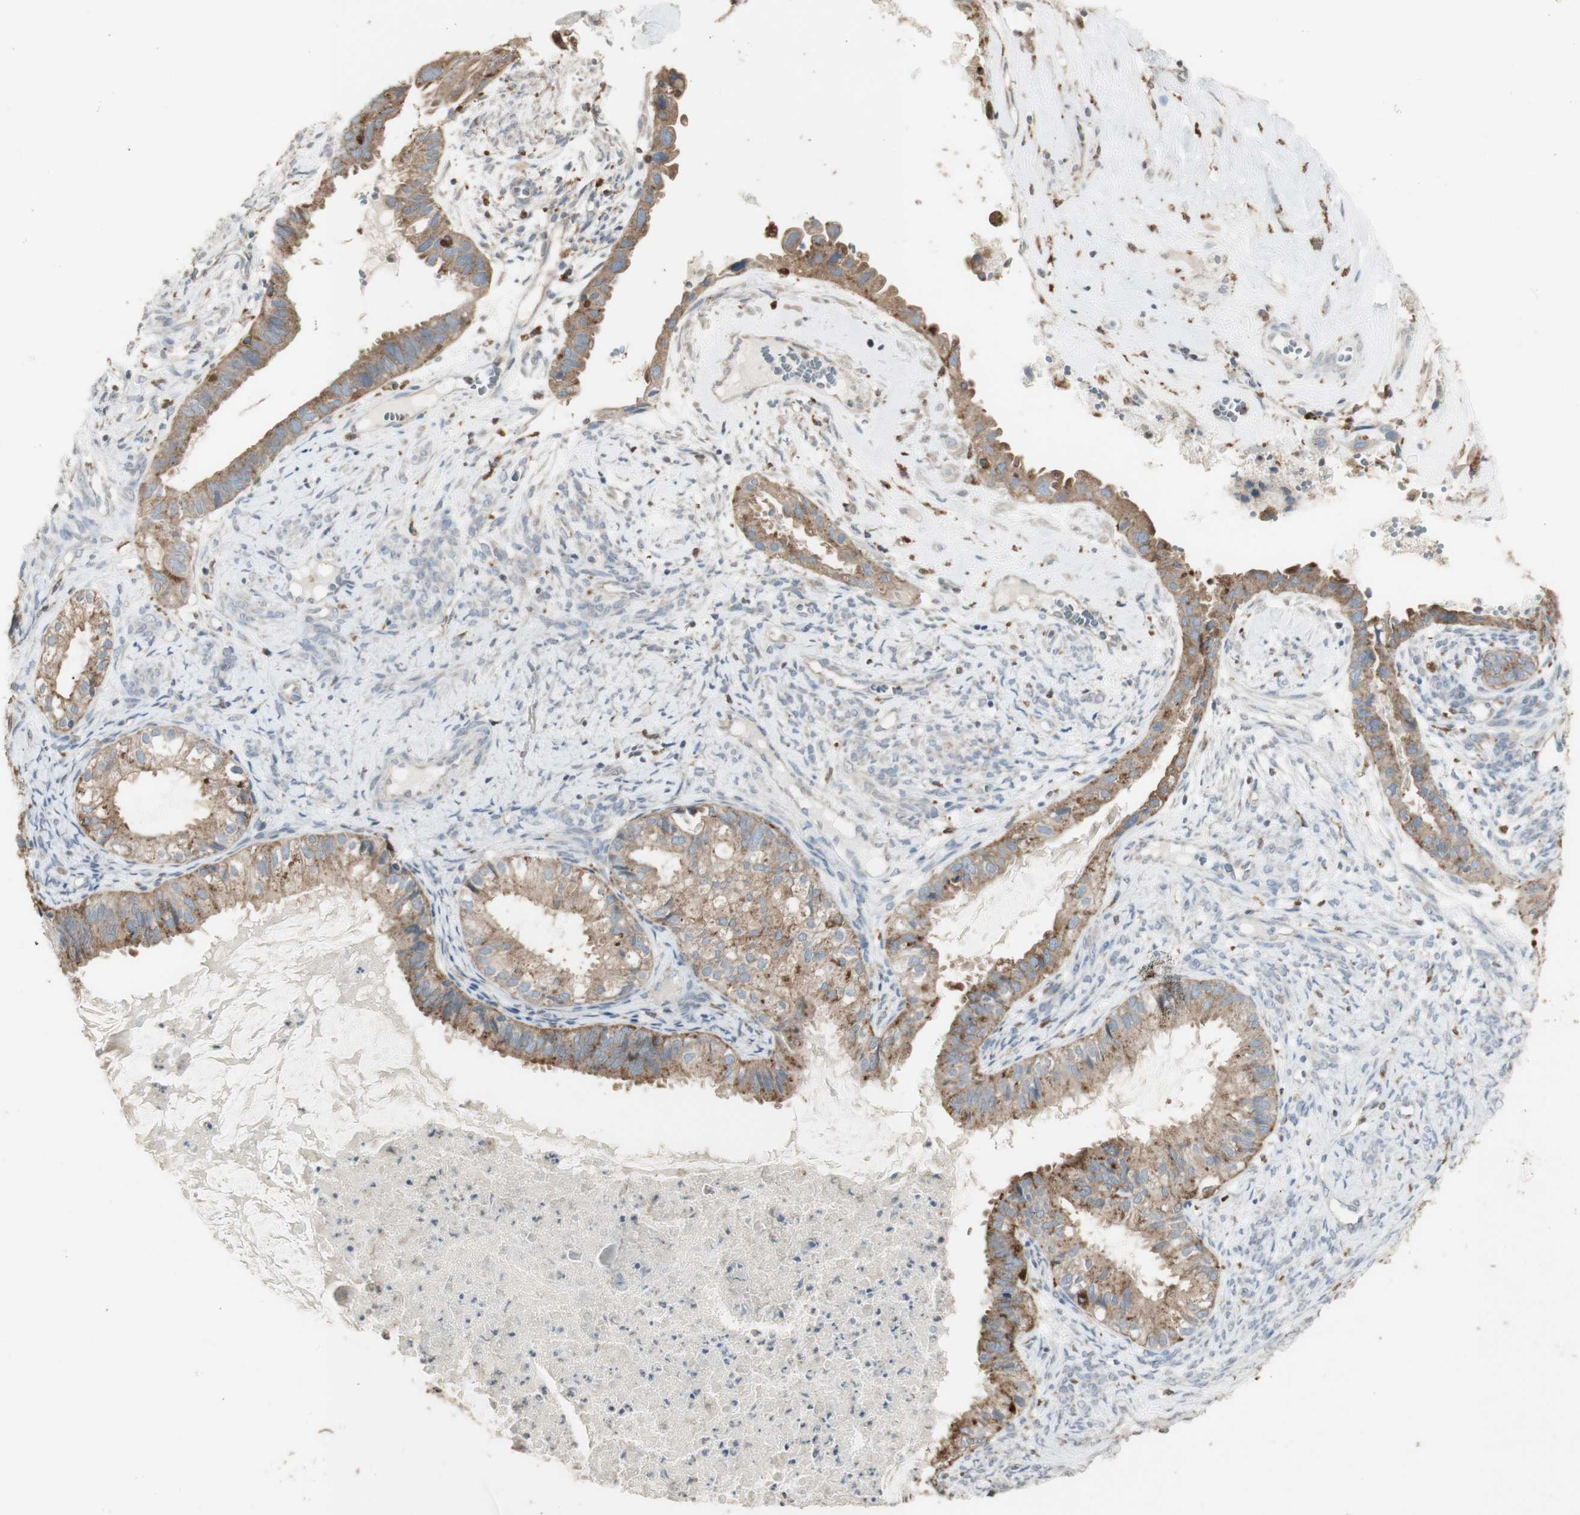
{"staining": {"intensity": "moderate", "quantity": ">75%", "location": "cytoplasmic/membranous"}, "tissue": "cervical cancer", "cell_type": "Tumor cells", "image_type": "cancer", "snomed": [{"axis": "morphology", "description": "Normal tissue, NOS"}, {"axis": "morphology", "description": "Adenocarcinoma, NOS"}, {"axis": "topography", "description": "Cervix"}, {"axis": "topography", "description": "Endometrium"}], "caption": "Immunohistochemical staining of human cervical cancer (adenocarcinoma) demonstrates medium levels of moderate cytoplasmic/membranous protein positivity in approximately >75% of tumor cells. (DAB (3,3'-diaminobenzidine) IHC with brightfield microscopy, high magnification).", "gene": "ATP6V1E1", "patient": {"sex": "female", "age": 86}}